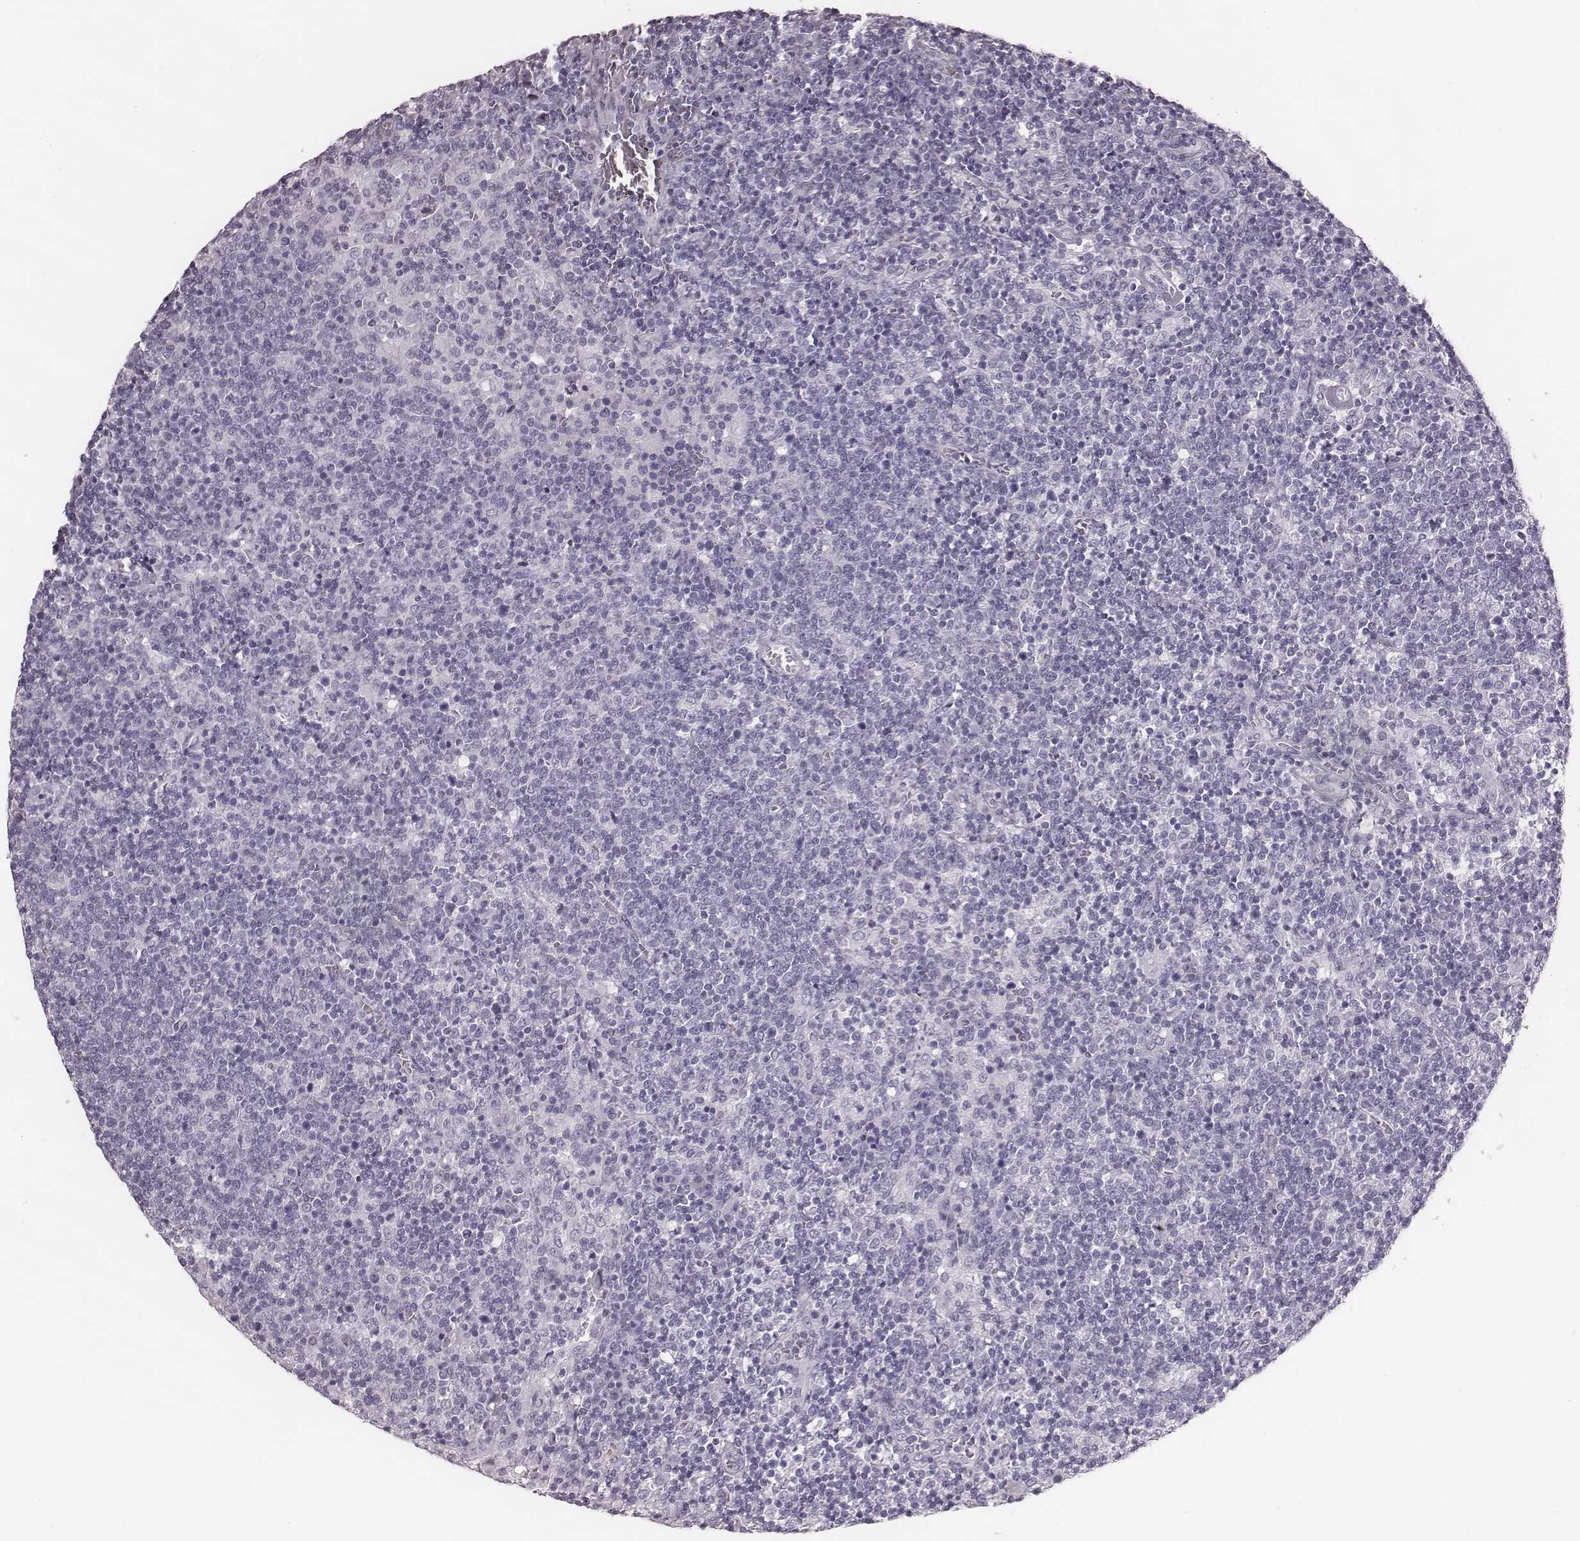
{"staining": {"intensity": "negative", "quantity": "none", "location": "none"}, "tissue": "lymphoma", "cell_type": "Tumor cells", "image_type": "cancer", "snomed": [{"axis": "morphology", "description": "Malignant lymphoma, non-Hodgkin's type, High grade"}, {"axis": "topography", "description": "Lymph node"}], "caption": "The histopathology image demonstrates no staining of tumor cells in malignant lymphoma, non-Hodgkin's type (high-grade).", "gene": "KRT74", "patient": {"sex": "male", "age": 61}}